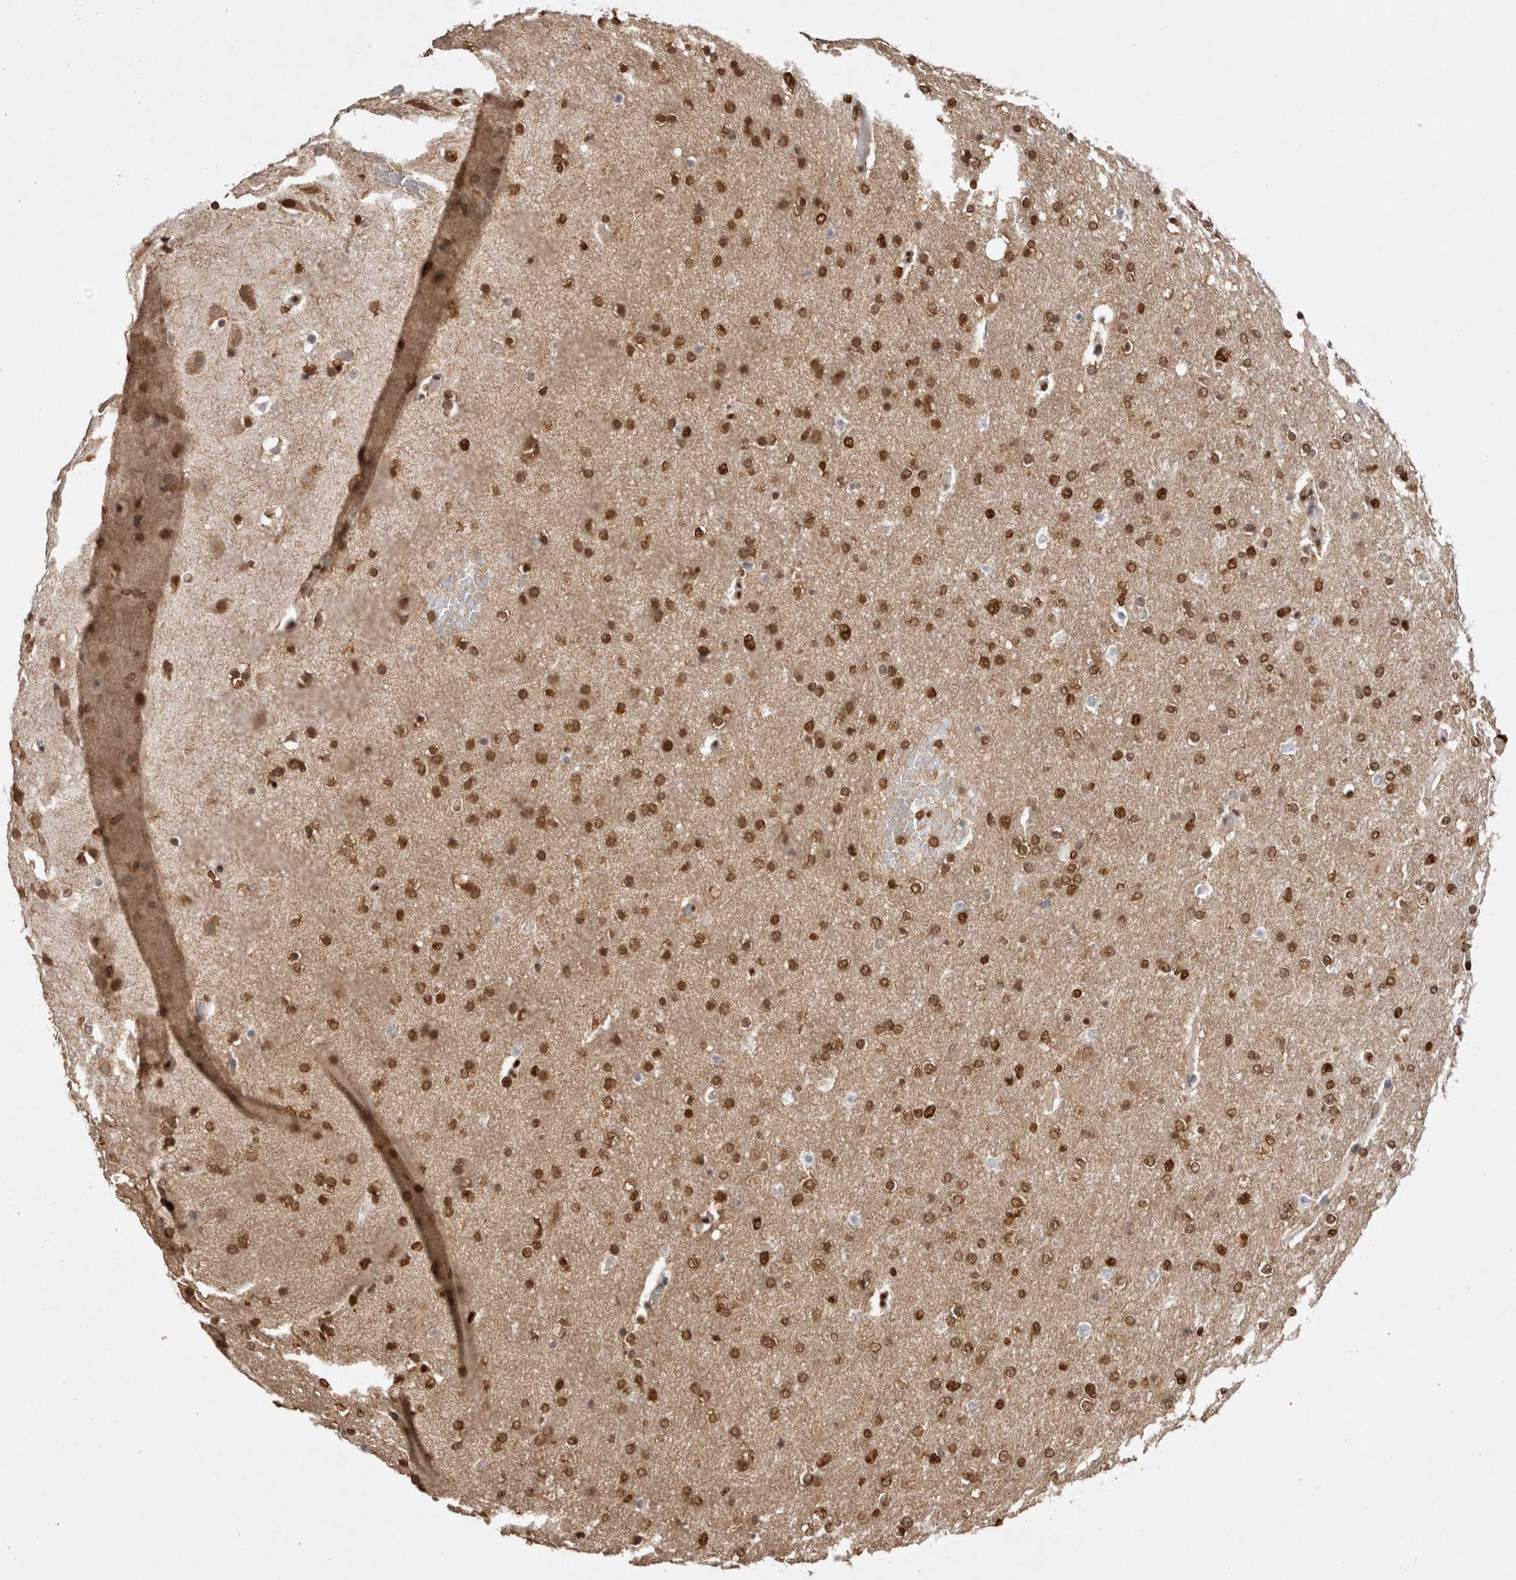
{"staining": {"intensity": "strong", "quantity": ">75%", "location": "nuclear"}, "tissue": "glioma", "cell_type": "Tumor cells", "image_type": "cancer", "snomed": [{"axis": "morphology", "description": "Glioma, malignant, High grade"}, {"axis": "topography", "description": "Cerebral cortex"}], "caption": "This is an image of immunohistochemistry (IHC) staining of malignant glioma (high-grade), which shows strong positivity in the nuclear of tumor cells.", "gene": "HDGF", "patient": {"sex": "female", "age": 36}}